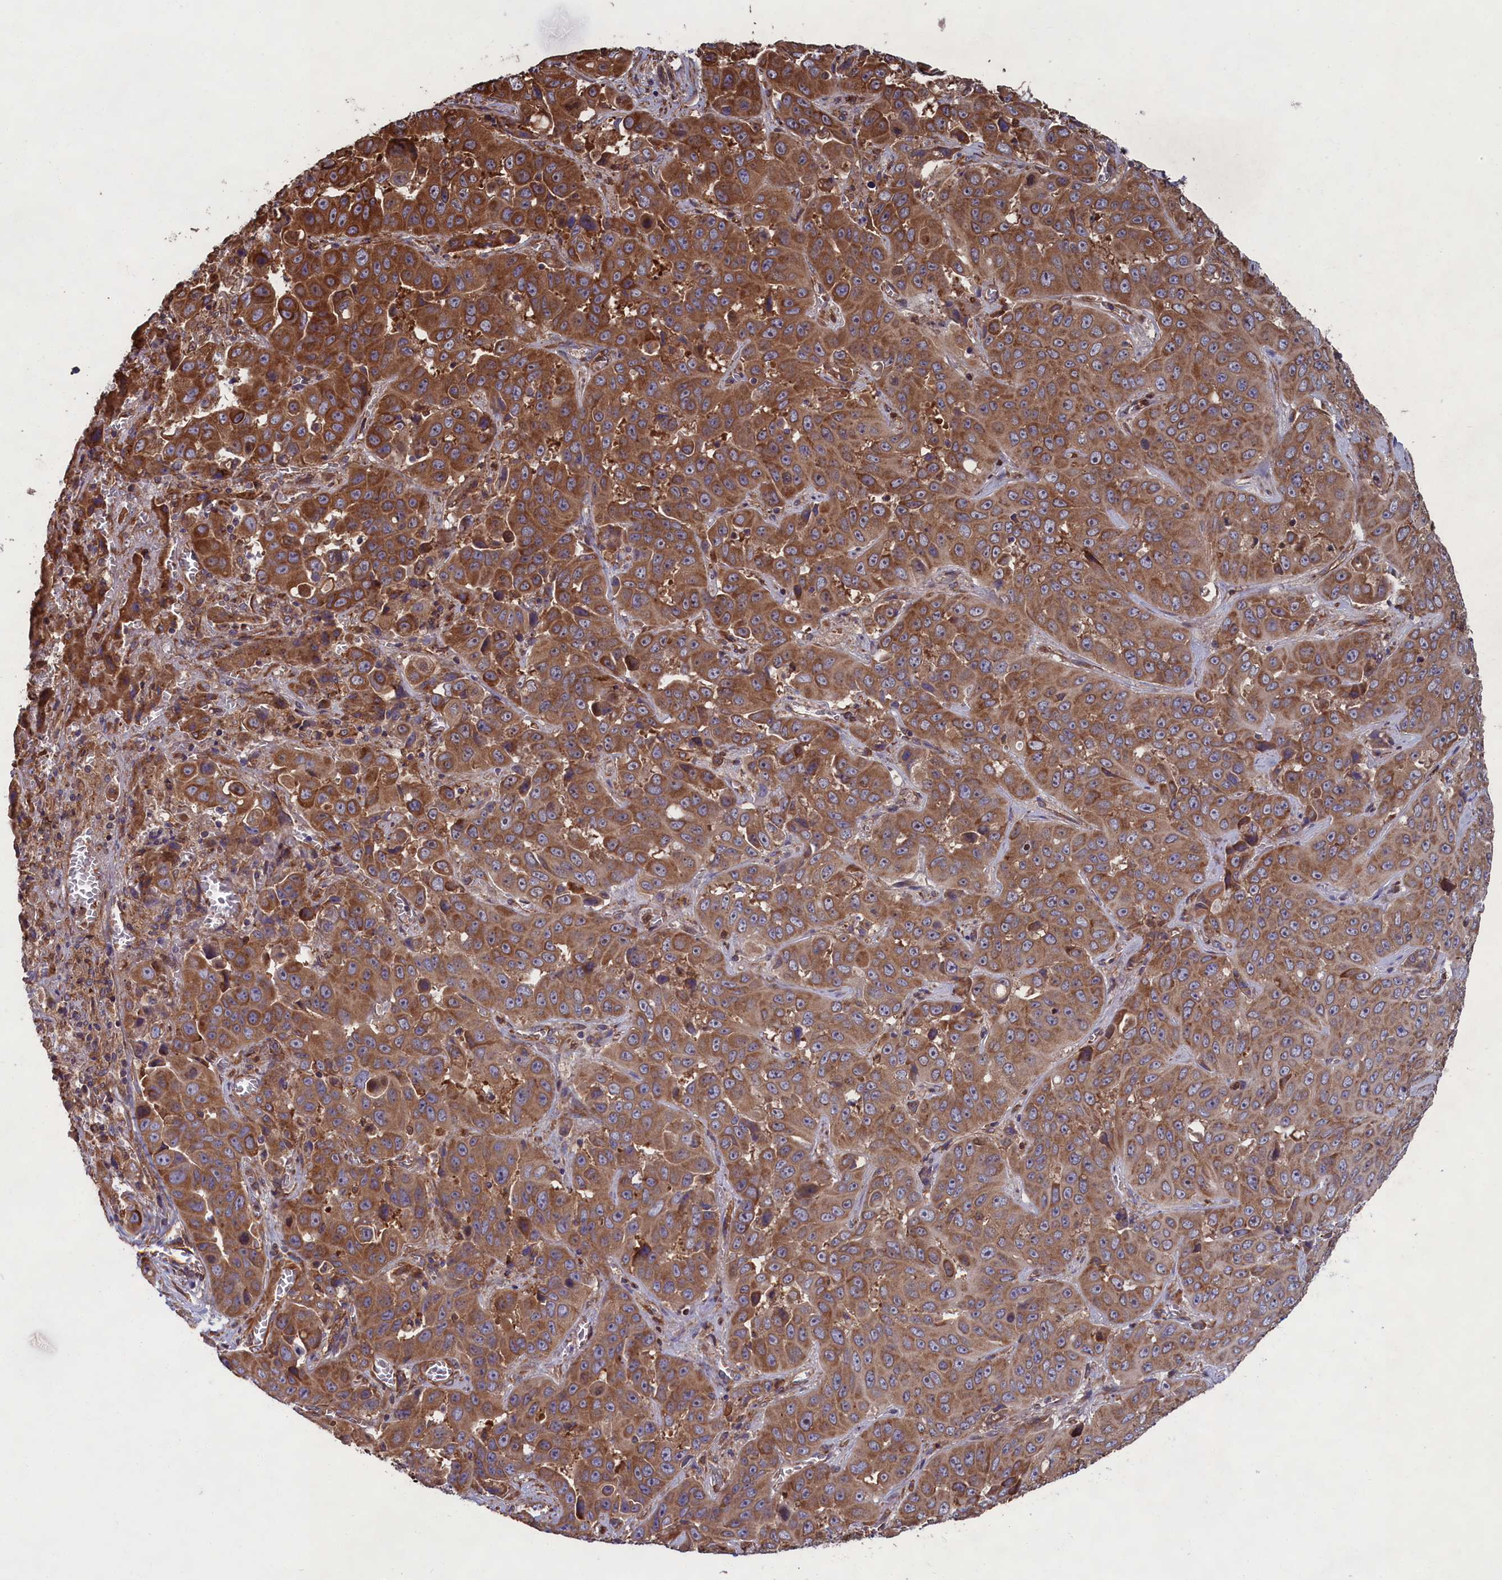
{"staining": {"intensity": "moderate", "quantity": ">75%", "location": "cytoplasmic/membranous"}, "tissue": "liver cancer", "cell_type": "Tumor cells", "image_type": "cancer", "snomed": [{"axis": "morphology", "description": "Cholangiocarcinoma"}, {"axis": "topography", "description": "Liver"}], "caption": "Tumor cells exhibit moderate cytoplasmic/membranous staining in about >75% of cells in liver cholangiocarcinoma.", "gene": "CCDC124", "patient": {"sex": "female", "age": 52}}